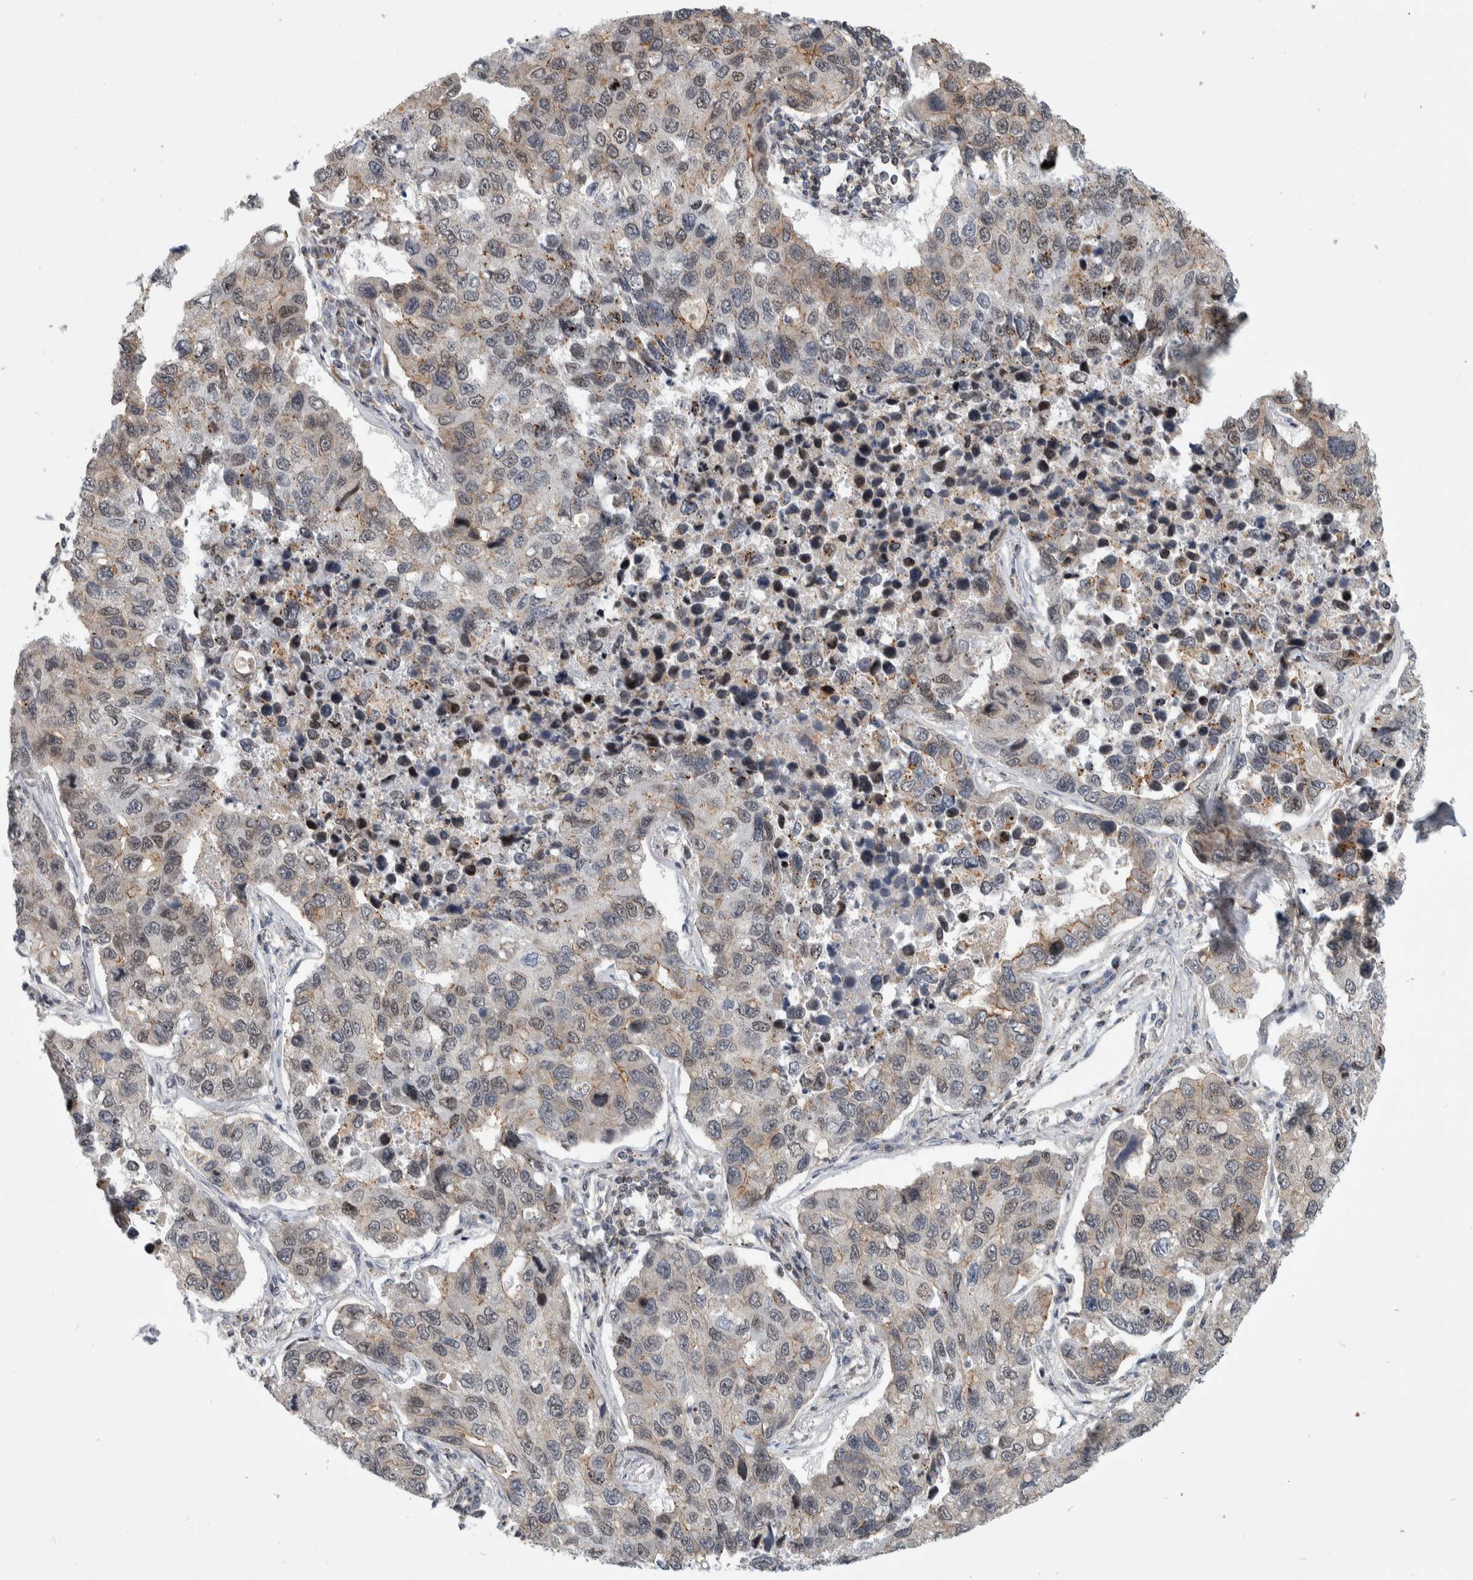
{"staining": {"intensity": "weak", "quantity": "25%-75%", "location": "cytoplasmic/membranous"}, "tissue": "lung cancer", "cell_type": "Tumor cells", "image_type": "cancer", "snomed": [{"axis": "morphology", "description": "Adenocarcinoma, NOS"}, {"axis": "topography", "description": "Lung"}], "caption": "An IHC micrograph of tumor tissue is shown. Protein staining in brown labels weak cytoplasmic/membranous positivity in lung adenocarcinoma within tumor cells.", "gene": "MSL1", "patient": {"sex": "male", "age": 64}}